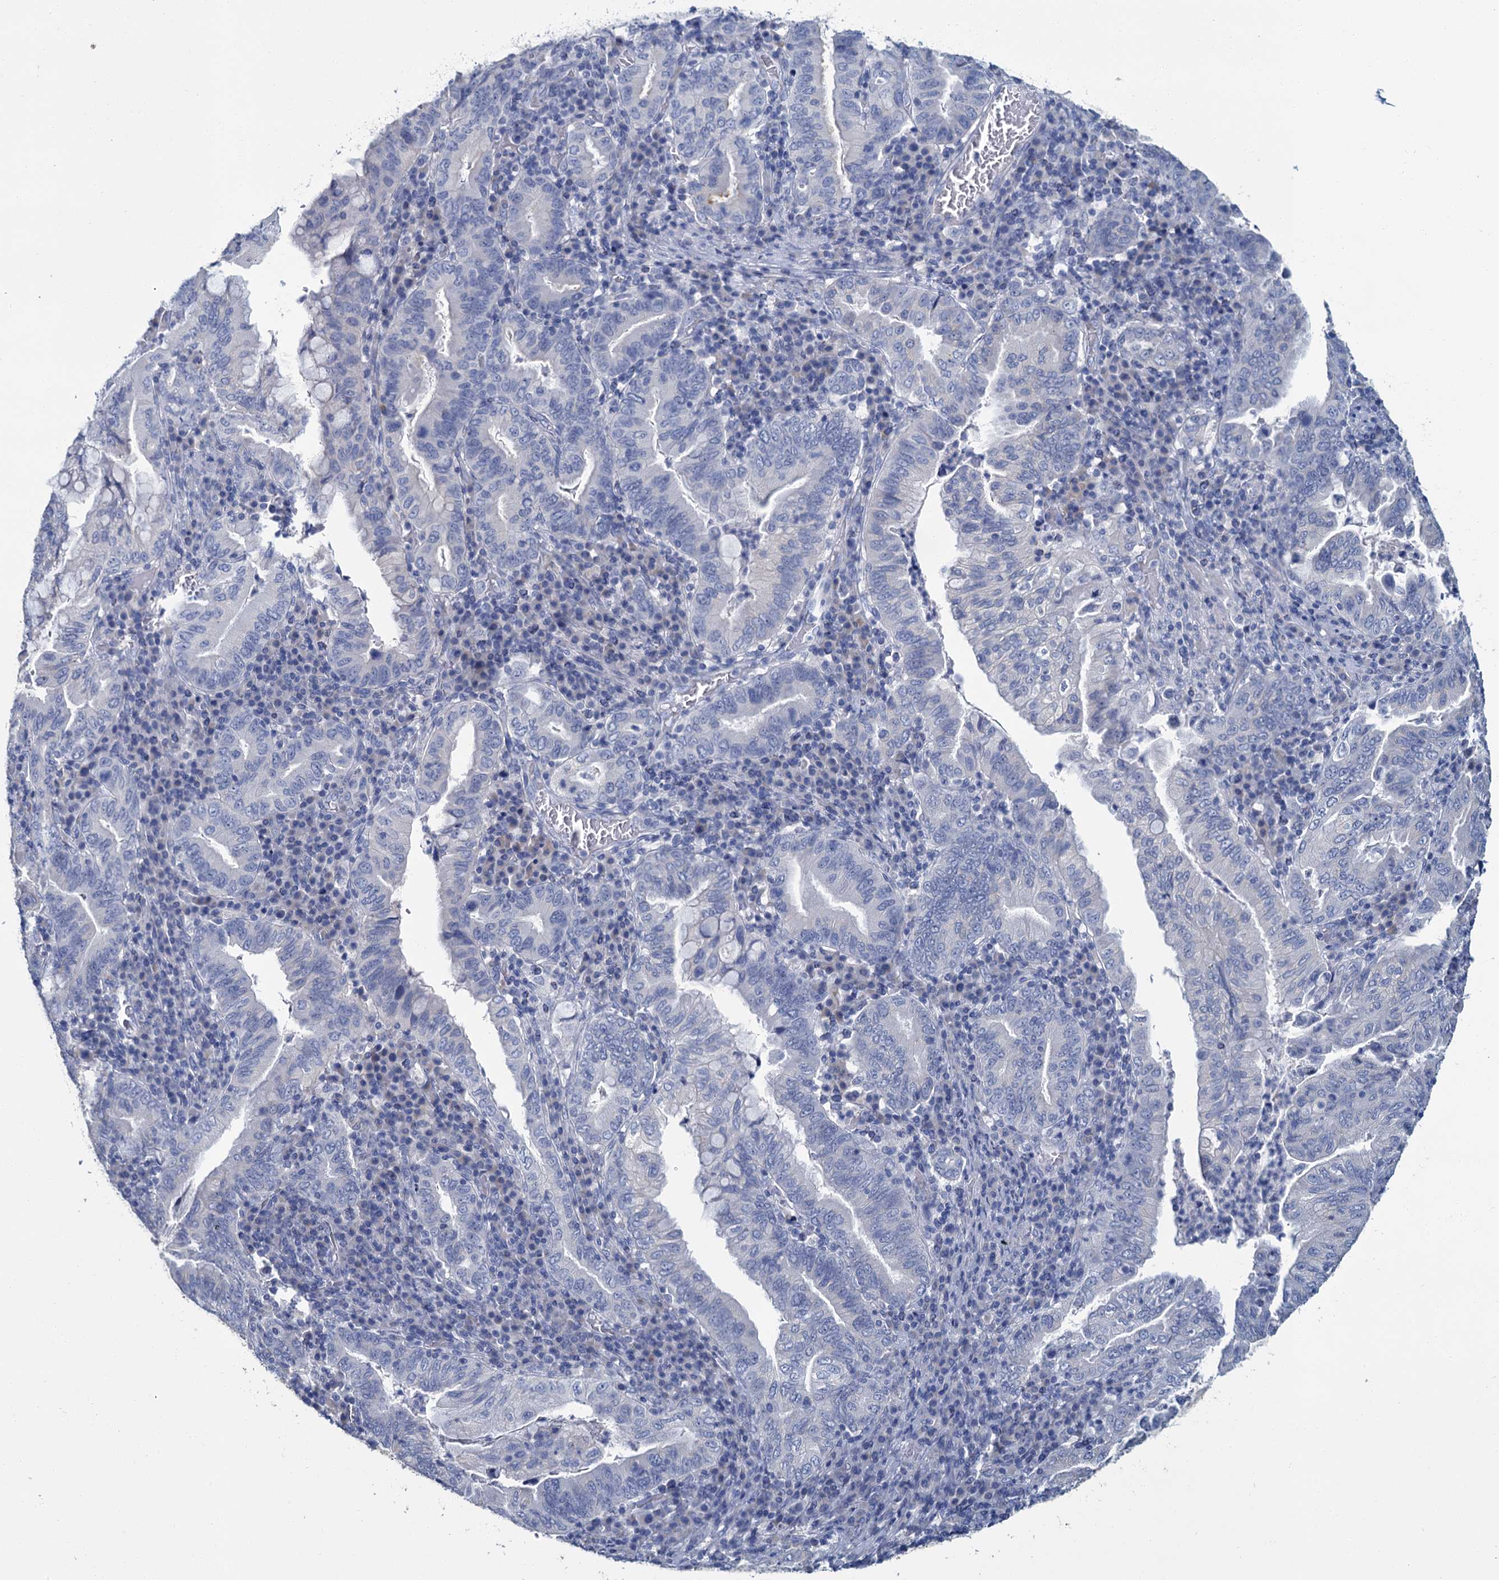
{"staining": {"intensity": "negative", "quantity": "none", "location": "none"}, "tissue": "stomach cancer", "cell_type": "Tumor cells", "image_type": "cancer", "snomed": [{"axis": "morphology", "description": "Normal tissue, NOS"}, {"axis": "morphology", "description": "Adenocarcinoma, NOS"}, {"axis": "topography", "description": "Esophagus"}, {"axis": "topography", "description": "Stomach, upper"}, {"axis": "topography", "description": "Peripheral nerve tissue"}], "caption": "DAB (3,3'-diaminobenzidine) immunohistochemical staining of stomach cancer reveals no significant positivity in tumor cells.", "gene": "SNCB", "patient": {"sex": "male", "age": 62}}